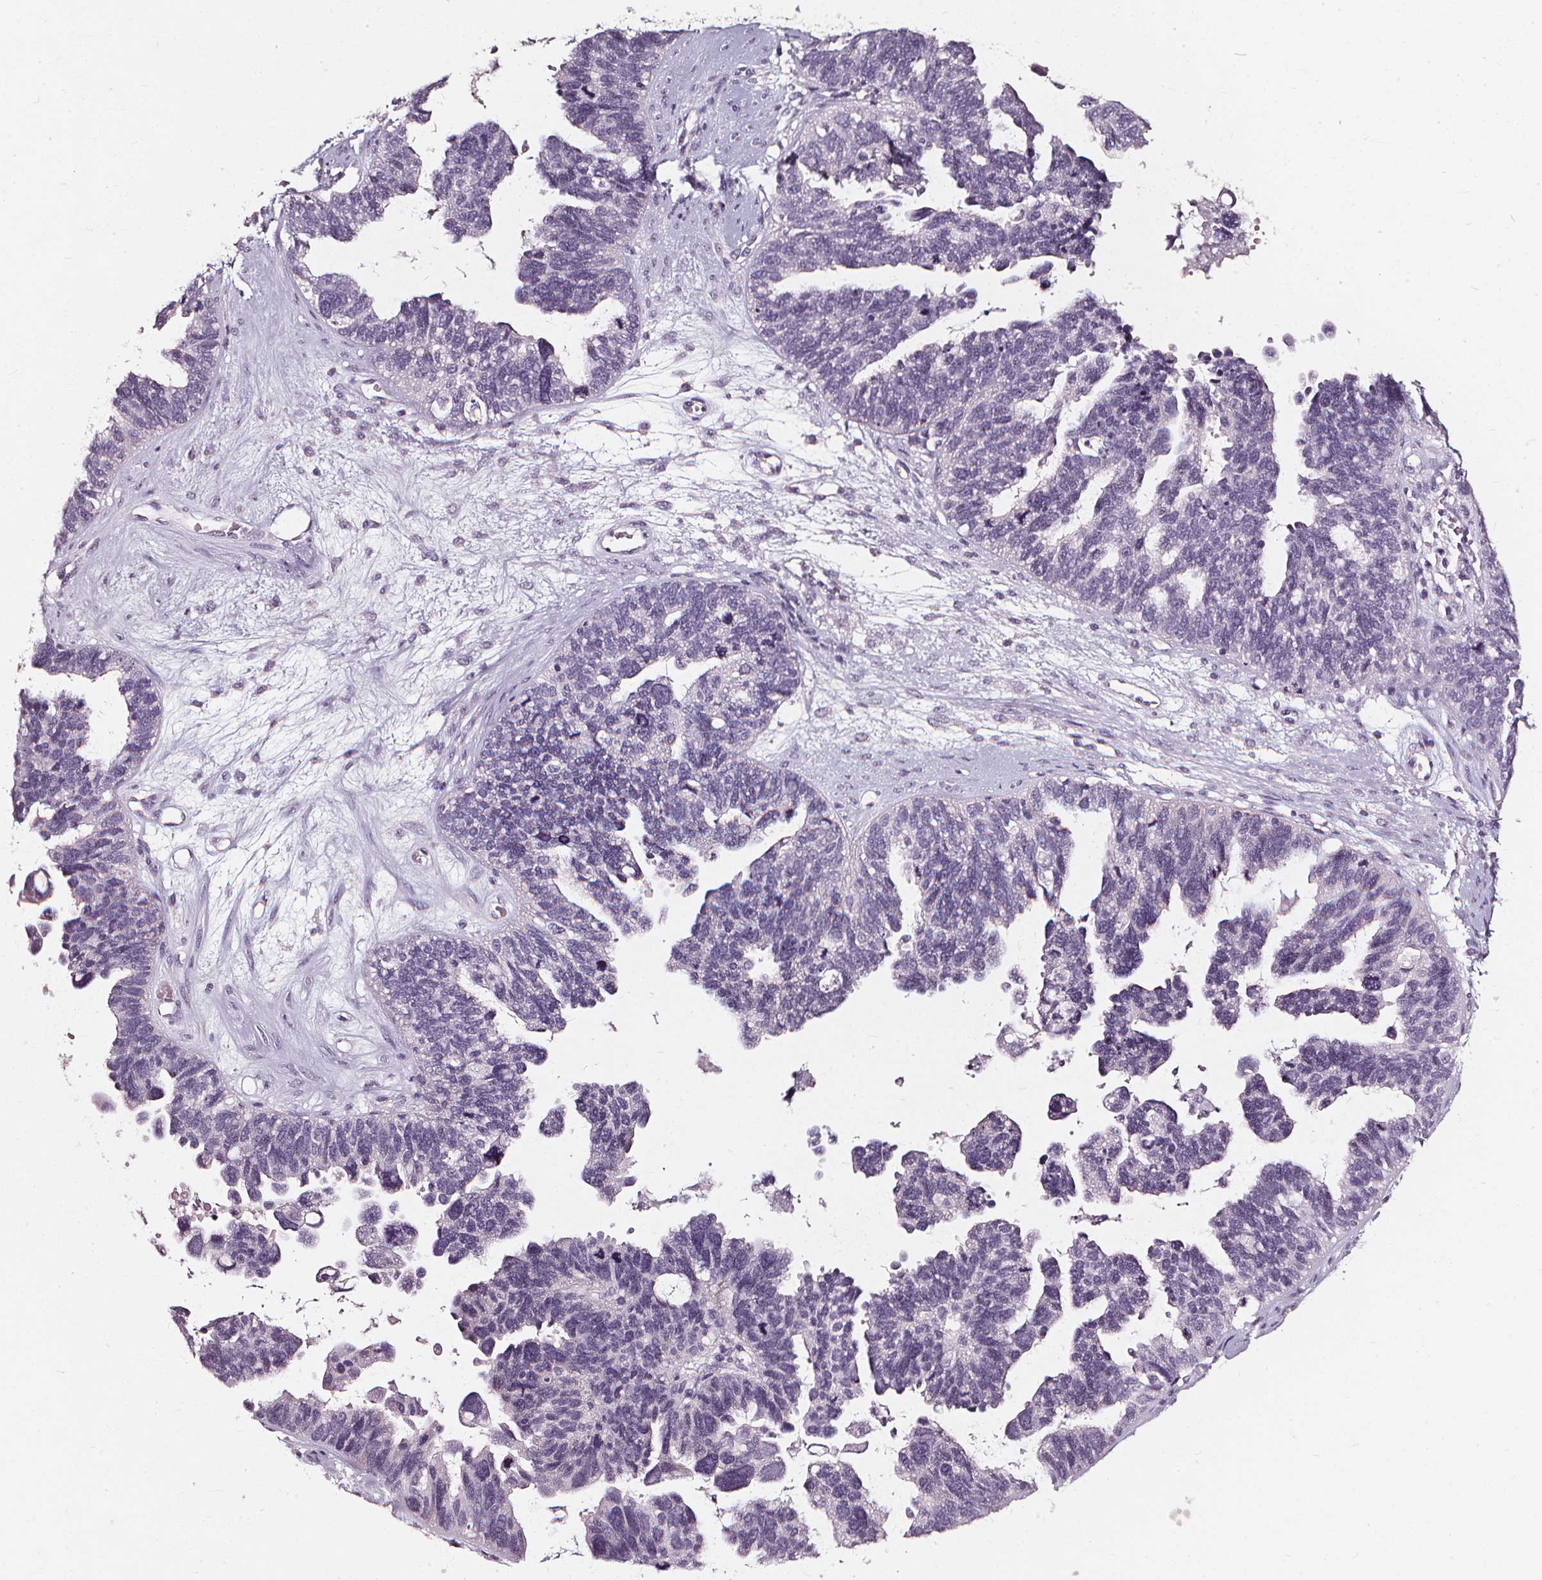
{"staining": {"intensity": "negative", "quantity": "none", "location": "none"}, "tissue": "ovarian cancer", "cell_type": "Tumor cells", "image_type": "cancer", "snomed": [{"axis": "morphology", "description": "Cystadenocarcinoma, serous, NOS"}, {"axis": "topography", "description": "Ovary"}], "caption": "An immunohistochemistry (IHC) photomicrograph of ovarian cancer is shown. There is no staining in tumor cells of ovarian cancer.", "gene": "DEFA5", "patient": {"sex": "female", "age": 60}}